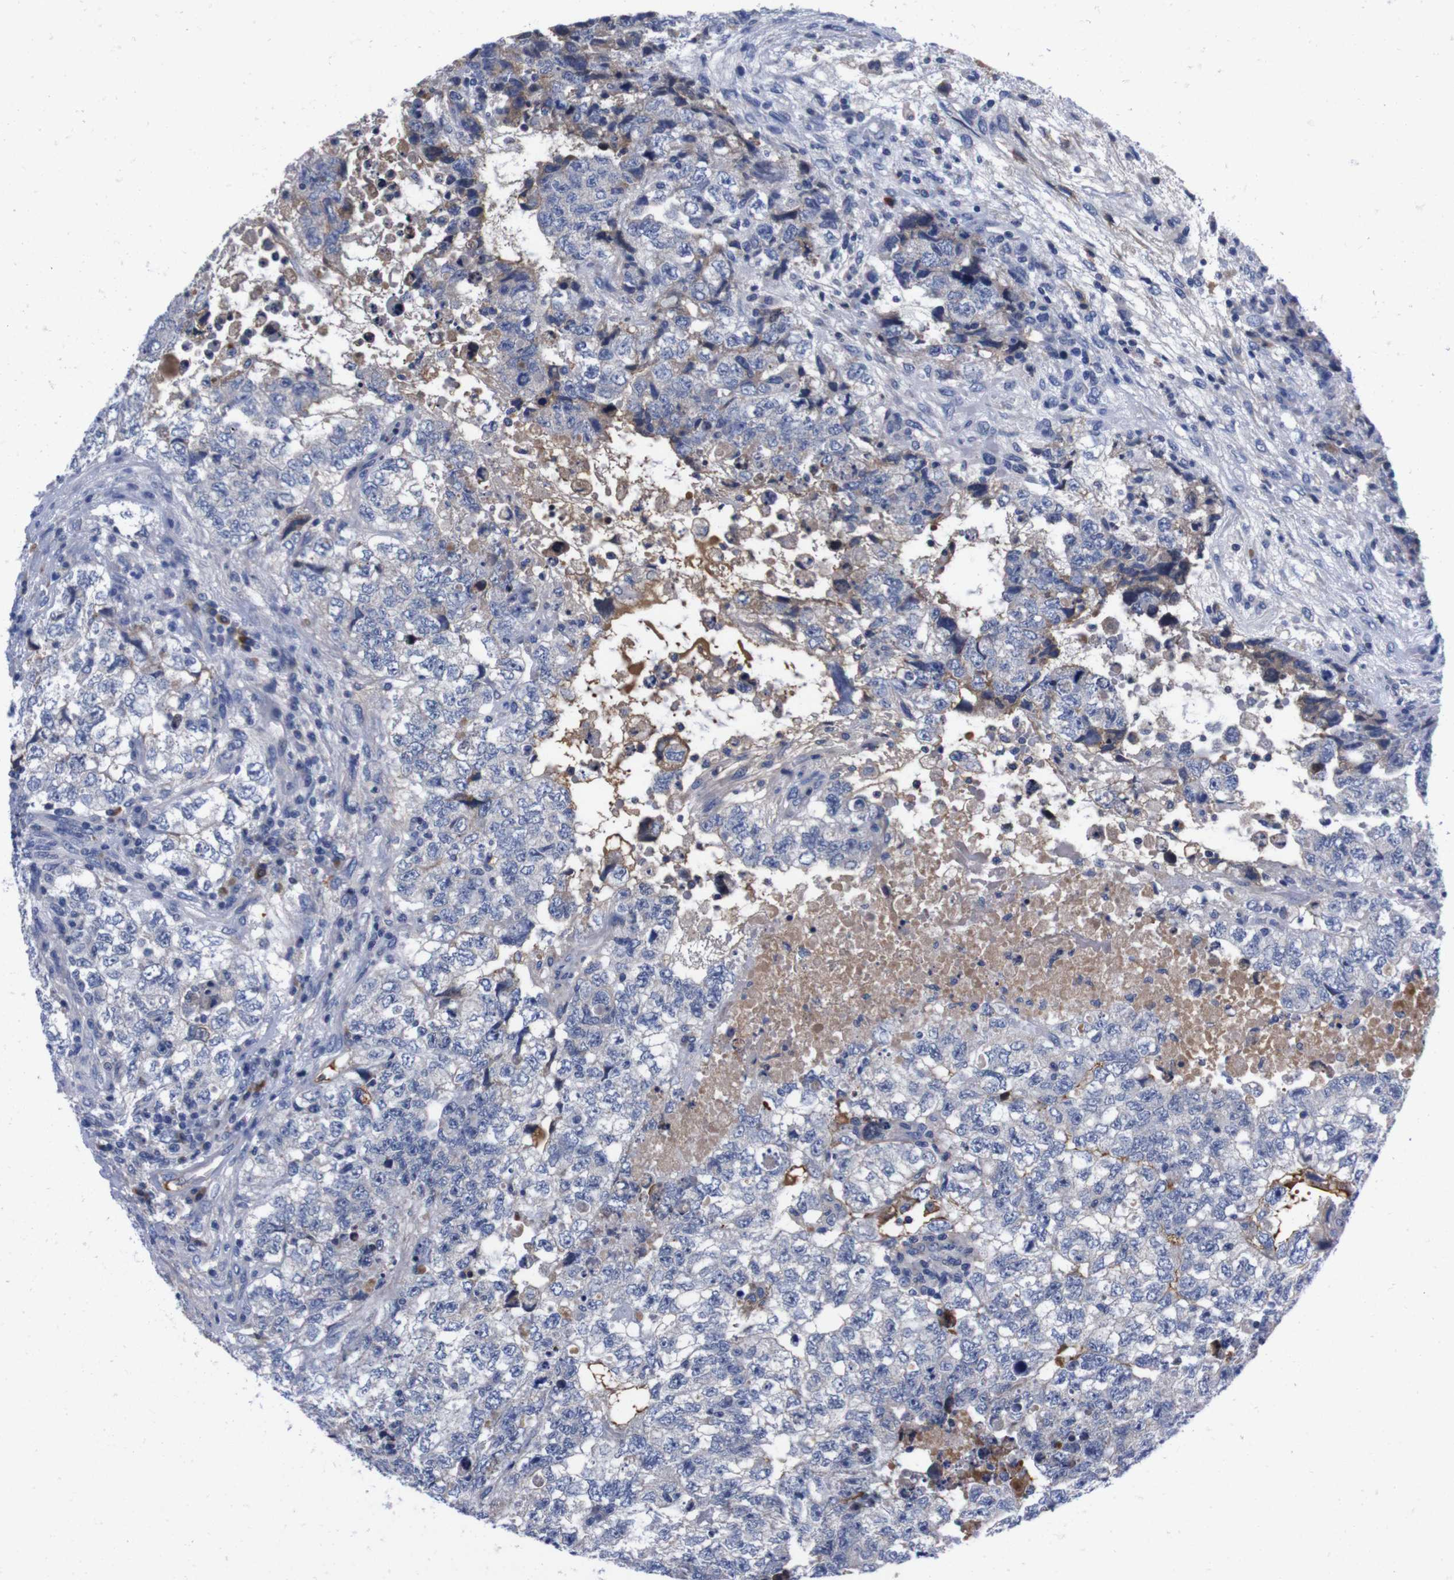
{"staining": {"intensity": "negative", "quantity": "none", "location": "none"}, "tissue": "testis cancer", "cell_type": "Tumor cells", "image_type": "cancer", "snomed": [{"axis": "morphology", "description": "Carcinoma, Embryonal, NOS"}, {"axis": "topography", "description": "Testis"}], "caption": "Testis cancer (embryonal carcinoma) stained for a protein using immunohistochemistry exhibits no positivity tumor cells.", "gene": "FAM210A", "patient": {"sex": "male", "age": 36}}